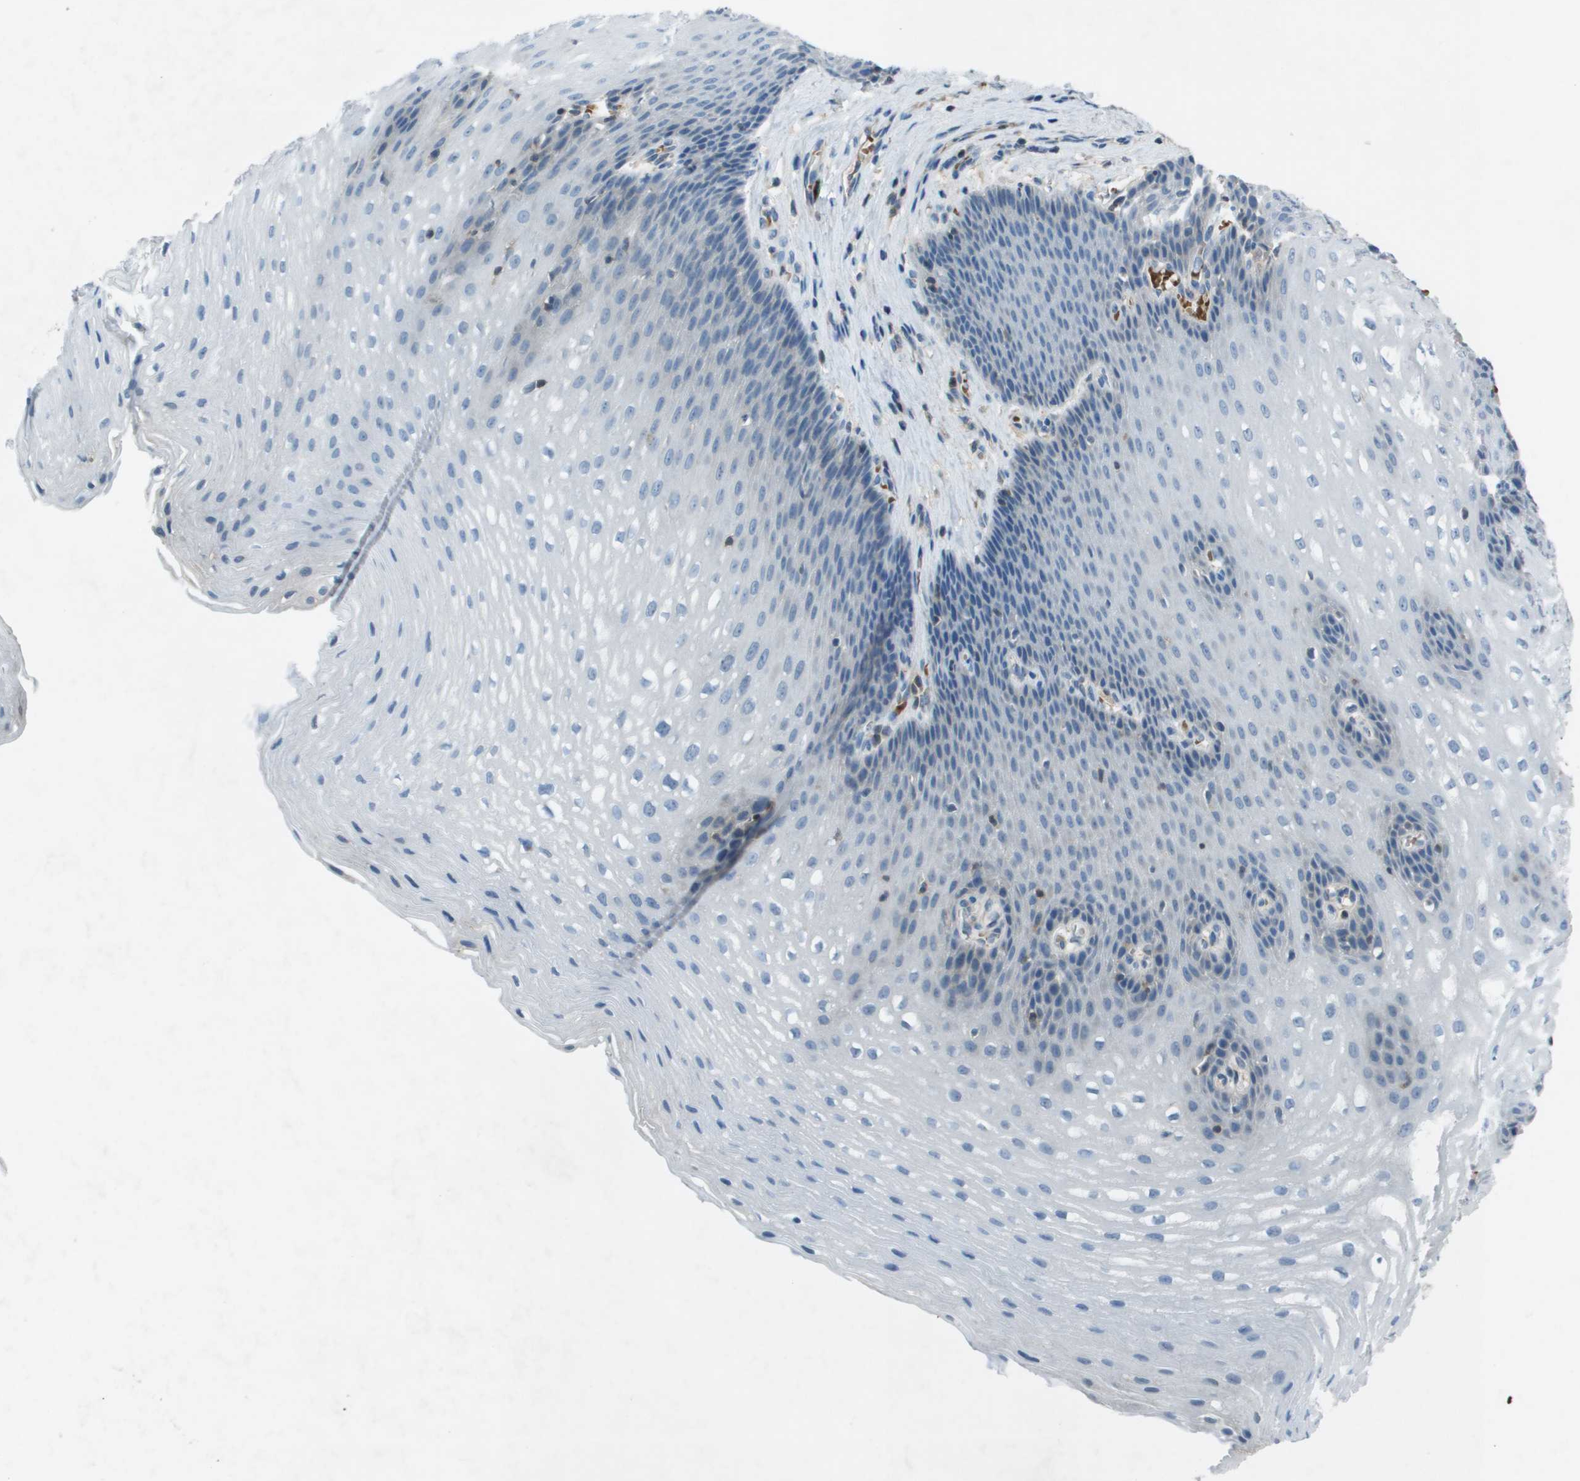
{"staining": {"intensity": "negative", "quantity": "none", "location": "none"}, "tissue": "esophagus", "cell_type": "Squamous epithelial cells", "image_type": "normal", "snomed": [{"axis": "morphology", "description": "Normal tissue, NOS"}, {"axis": "topography", "description": "Esophagus"}], "caption": "A micrograph of esophagus stained for a protein exhibits no brown staining in squamous epithelial cells.", "gene": "CAMK4", "patient": {"sex": "male", "age": 48}}